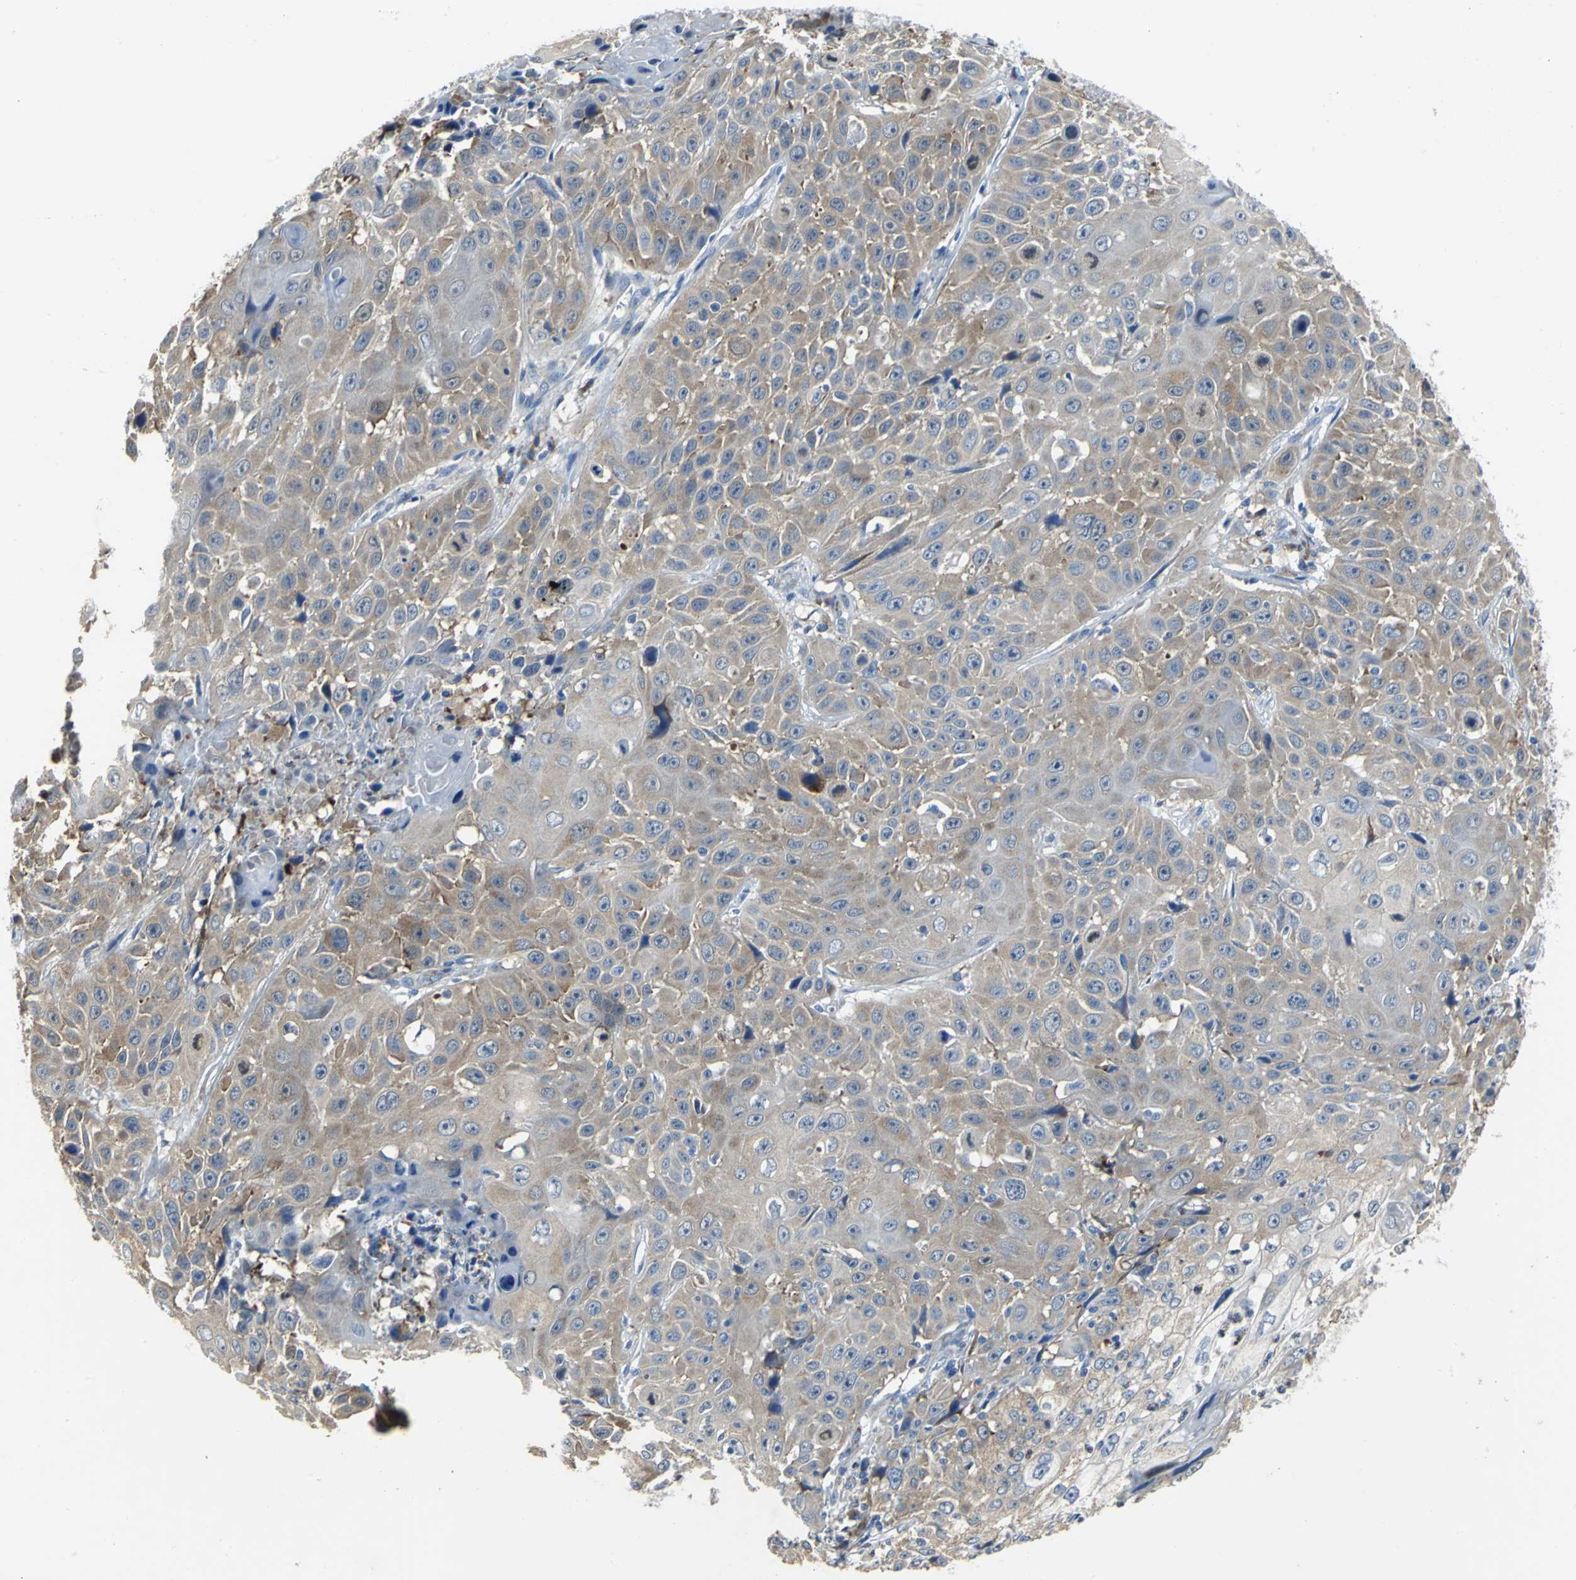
{"staining": {"intensity": "weak", "quantity": ">75%", "location": "cytoplasmic/membranous"}, "tissue": "cervical cancer", "cell_type": "Tumor cells", "image_type": "cancer", "snomed": [{"axis": "morphology", "description": "Squamous cell carcinoma, NOS"}, {"axis": "topography", "description": "Cervix"}], "caption": "Brown immunohistochemical staining in cervical cancer displays weak cytoplasmic/membranous staining in approximately >75% of tumor cells.", "gene": "EIF5A", "patient": {"sex": "female", "age": 39}}